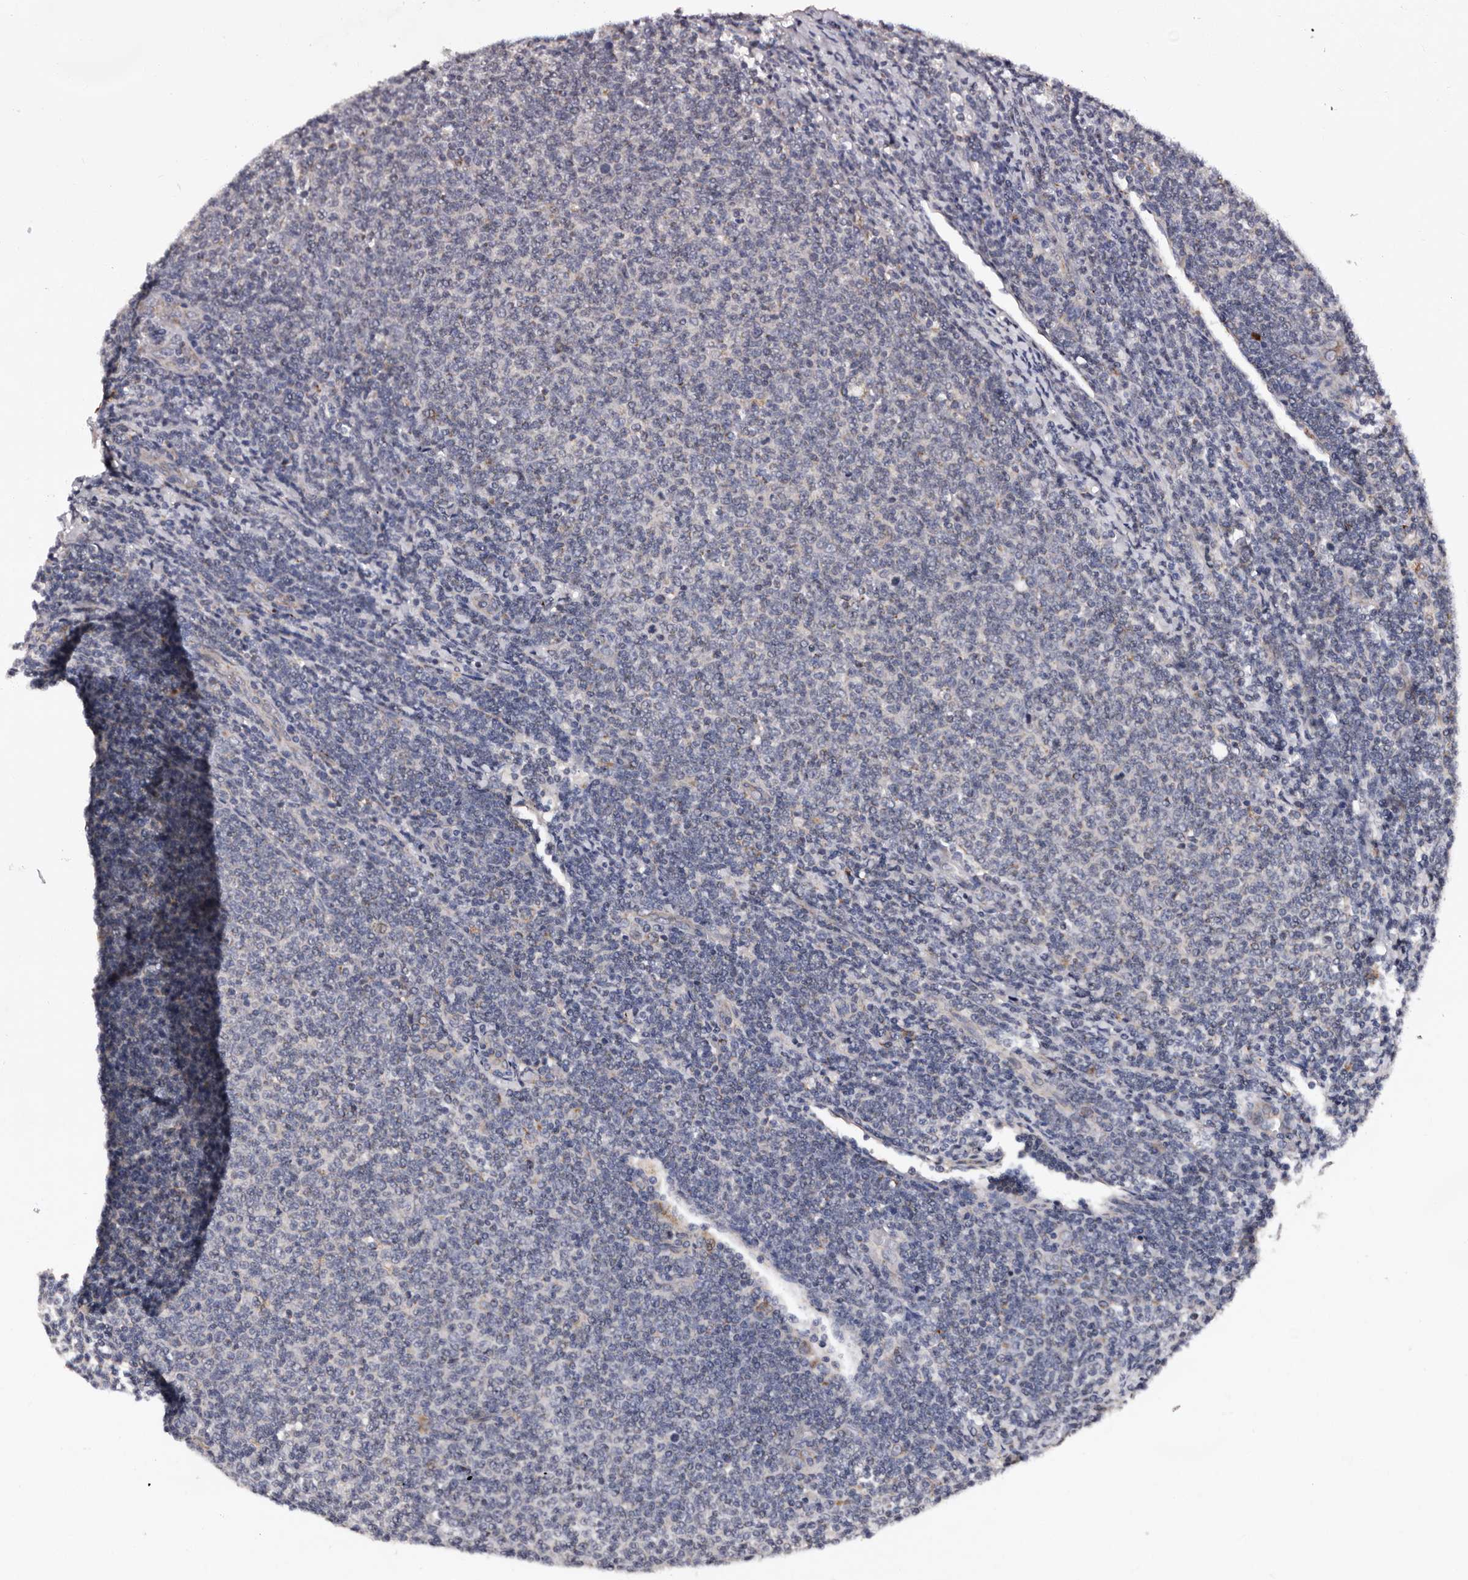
{"staining": {"intensity": "negative", "quantity": "none", "location": "none"}, "tissue": "lymphoma", "cell_type": "Tumor cells", "image_type": "cancer", "snomed": [{"axis": "morphology", "description": "Malignant lymphoma, non-Hodgkin's type, Low grade"}, {"axis": "topography", "description": "Lymph node"}], "caption": "This is an immunohistochemistry (IHC) micrograph of lymphoma. There is no staining in tumor cells.", "gene": "ADCK5", "patient": {"sex": "male", "age": 66}}